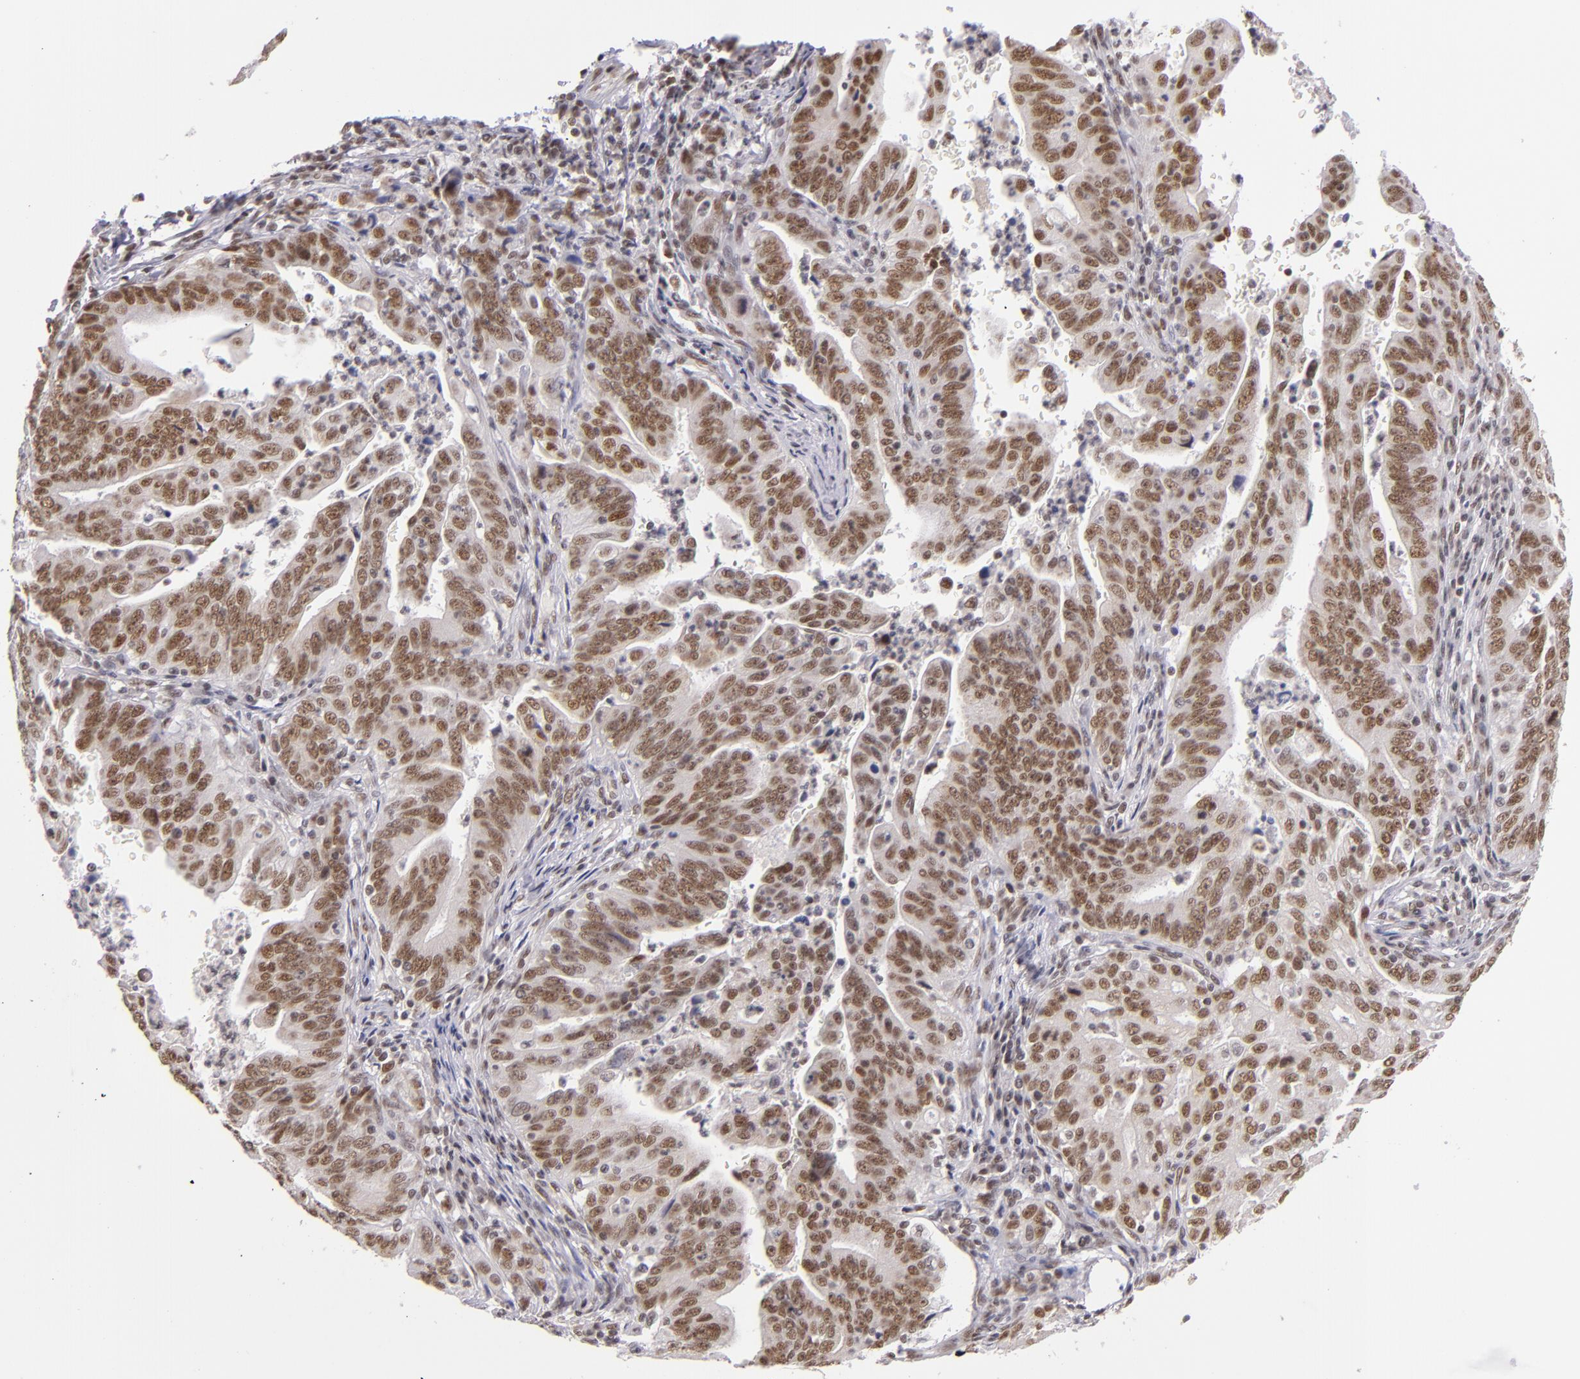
{"staining": {"intensity": "moderate", "quantity": ">75%", "location": "nuclear"}, "tissue": "stomach cancer", "cell_type": "Tumor cells", "image_type": "cancer", "snomed": [{"axis": "morphology", "description": "Adenocarcinoma, NOS"}, {"axis": "topography", "description": "Stomach, upper"}], "caption": "A high-resolution image shows IHC staining of stomach adenocarcinoma, which displays moderate nuclear positivity in about >75% of tumor cells. (IHC, brightfield microscopy, high magnification).", "gene": "ZNF148", "patient": {"sex": "female", "age": 50}}